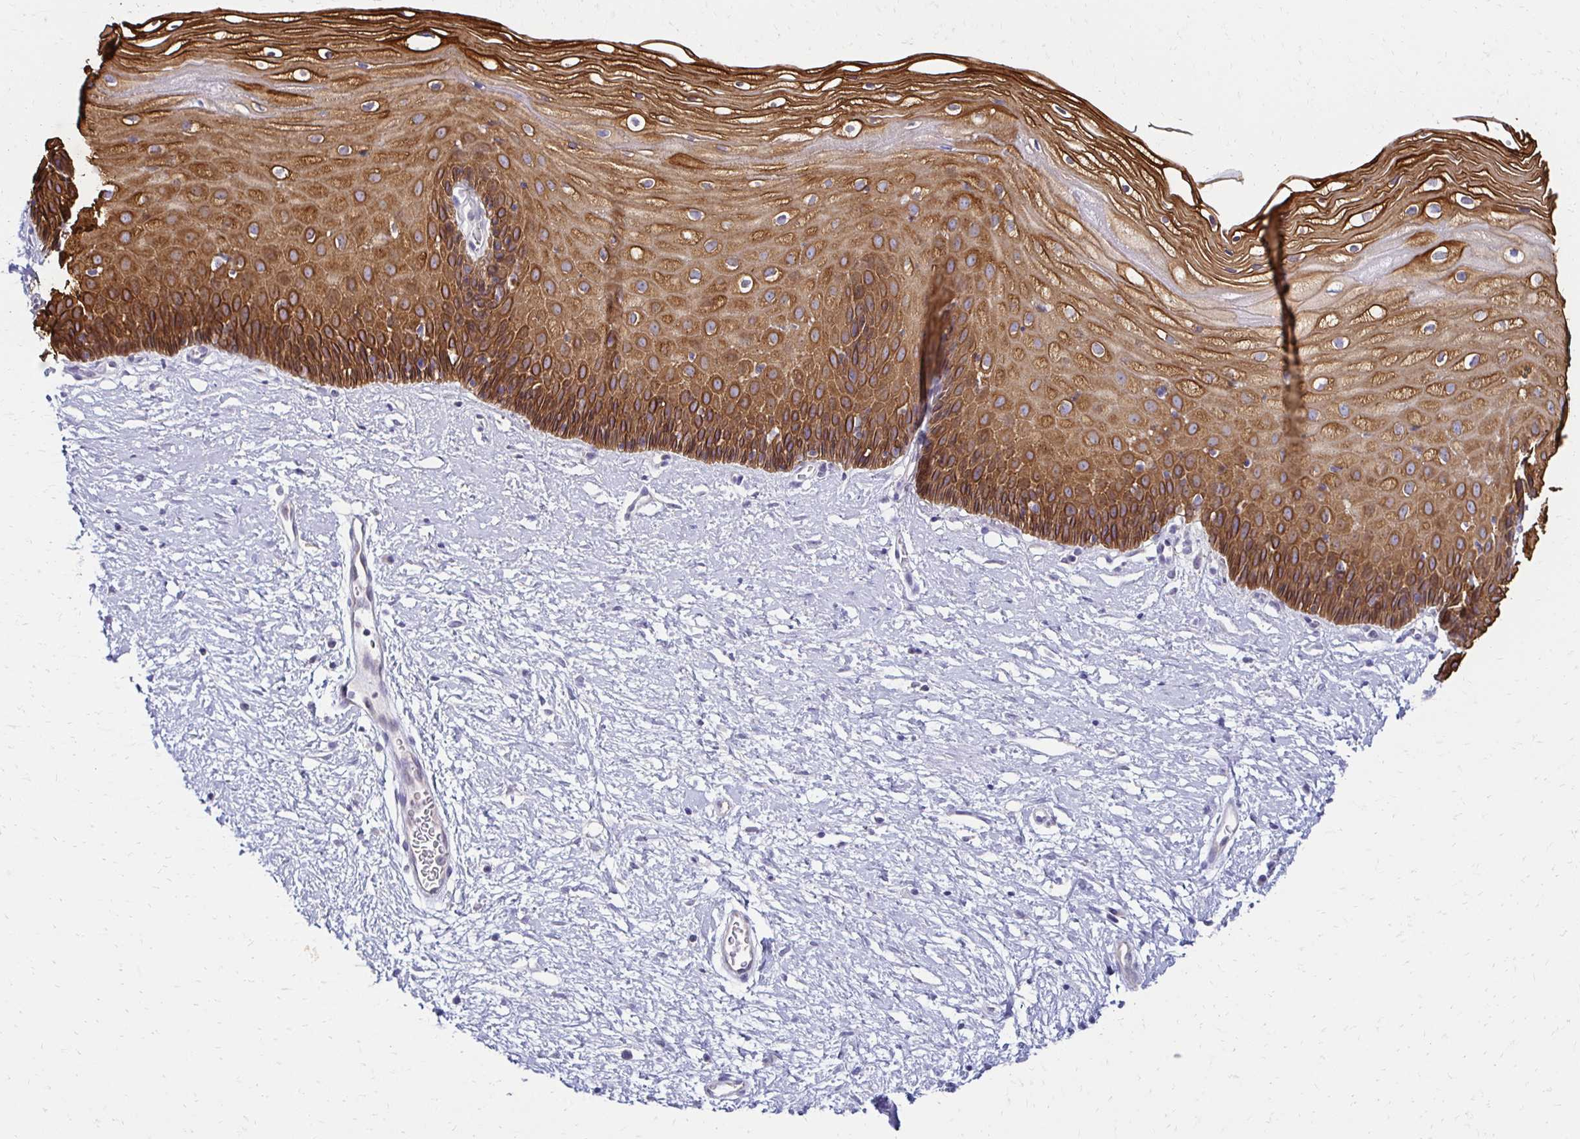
{"staining": {"intensity": "strong", "quantity": ">75%", "location": "cytoplasmic/membranous"}, "tissue": "cervix", "cell_type": "Glandular cells", "image_type": "normal", "snomed": [{"axis": "morphology", "description": "Normal tissue, NOS"}, {"axis": "topography", "description": "Cervix"}], "caption": "Glandular cells show high levels of strong cytoplasmic/membranous staining in approximately >75% of cells in unremarkable human cervix. The staining was performed using DAB, with brown indicating positive protein expression. Nuclei are stained blue with hematoxylin.", "gene": "C1QTNF2", "patient": {"sex": "female", "age": 36}}